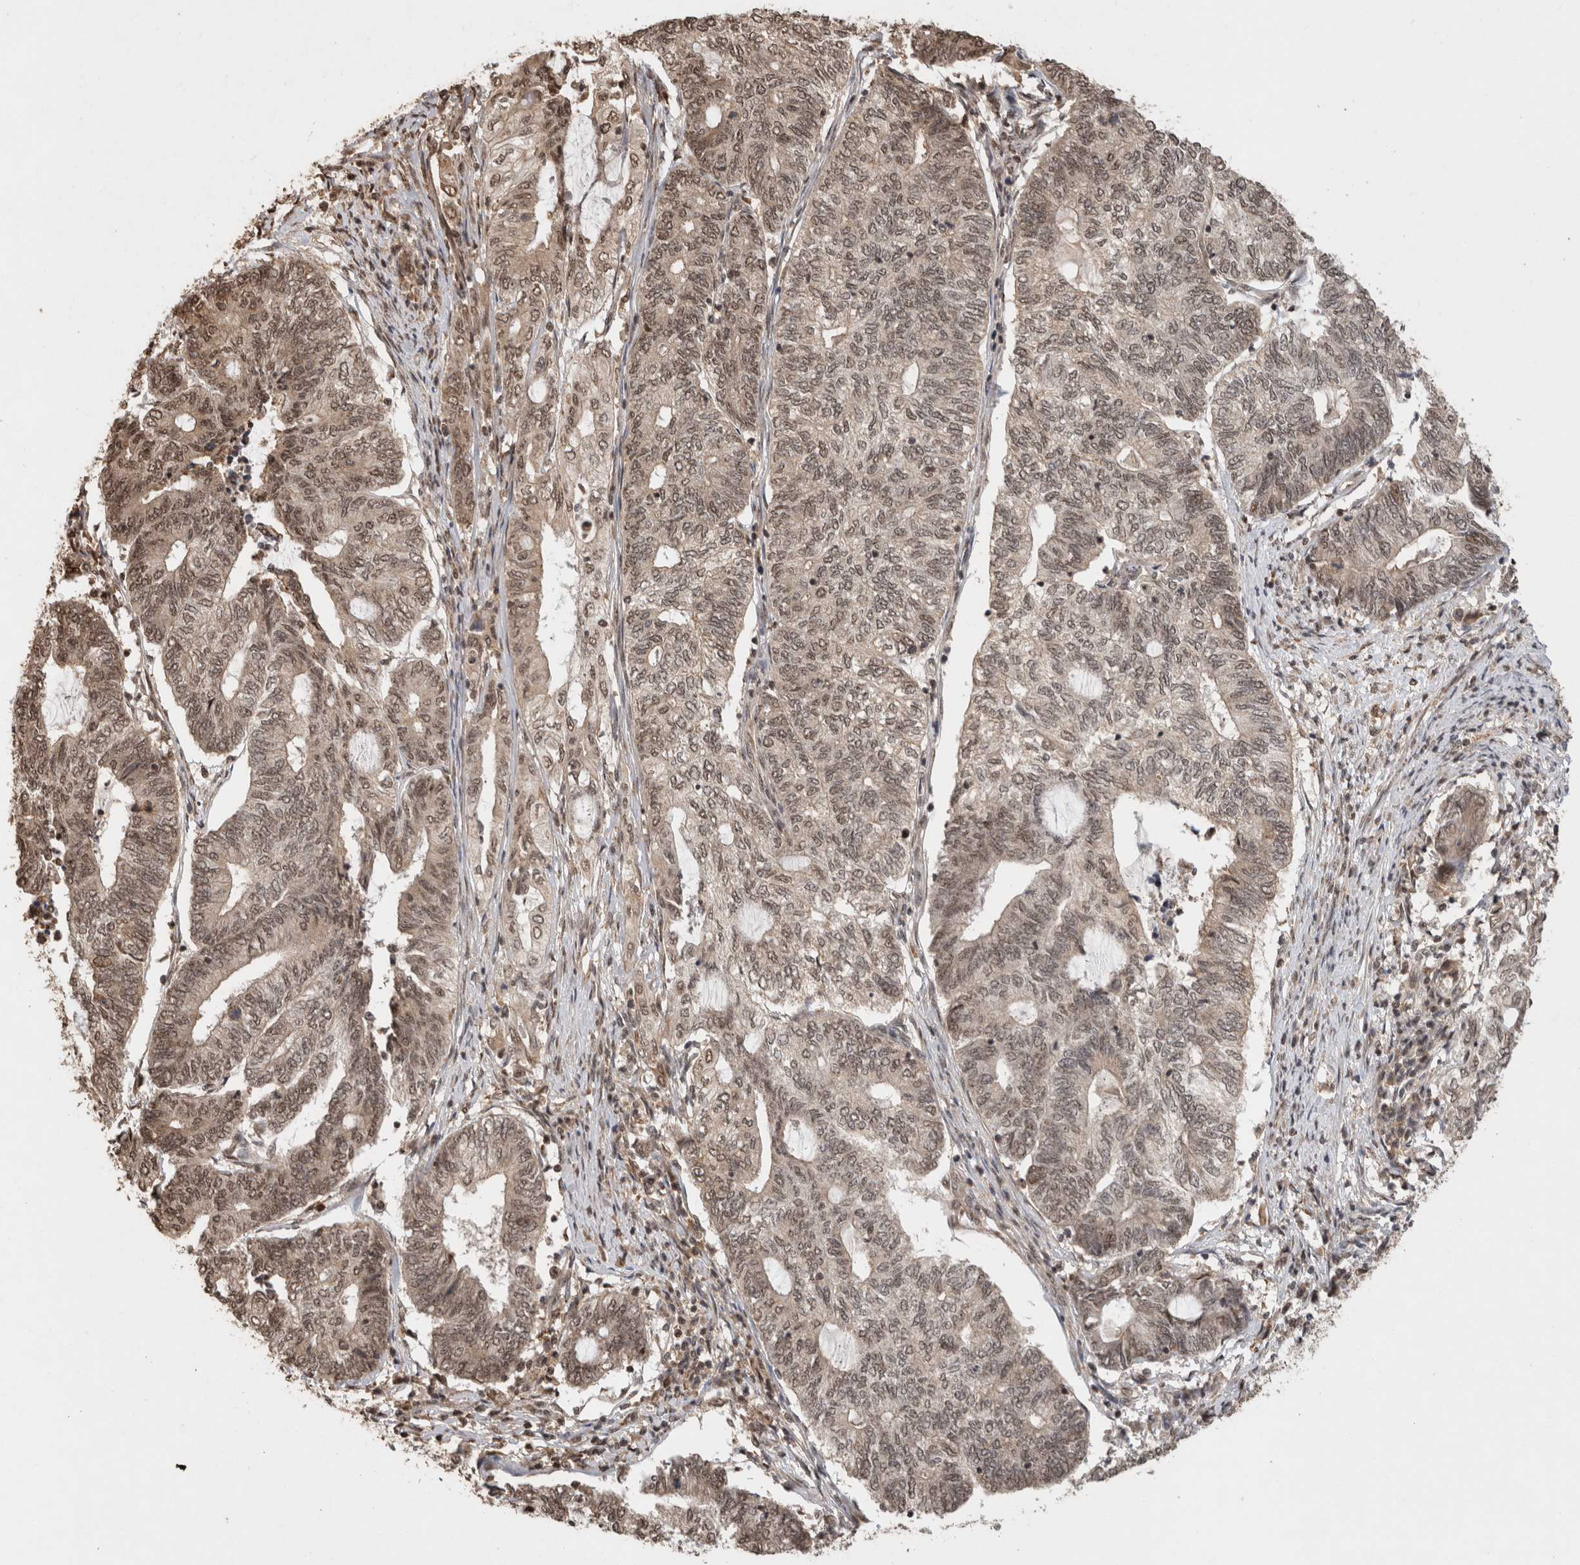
{"staining": {"intensity": "moderate", "quantity": "25%-75%", "location": "cytoplasmic/membranous,nuclear"}, "tissue": "endometrial cancer", "cell_type": "Tumor cells", "image_type": "cancer", "snomed": [{"axis": "morphology", "description": "Adenocarcinoma, NOS"}, {"axis": "topography", "description": "Uterus"}, {"axis": "topography", "description": "Endometrium"}], "caption": "IHC image of neoplastic tissue: endometrial cancer (adenocarcinoma) stained using immunohistochemistry shows medium levels of moderate protein expression localized specifically in the cytoplasmic/membranous and nuclear of tumor cells, appearing as a cytoplasmic/membranous and nuclear brown color.", "gene": "KEAP1", "patient": {"sex": "female", "age": 70}}